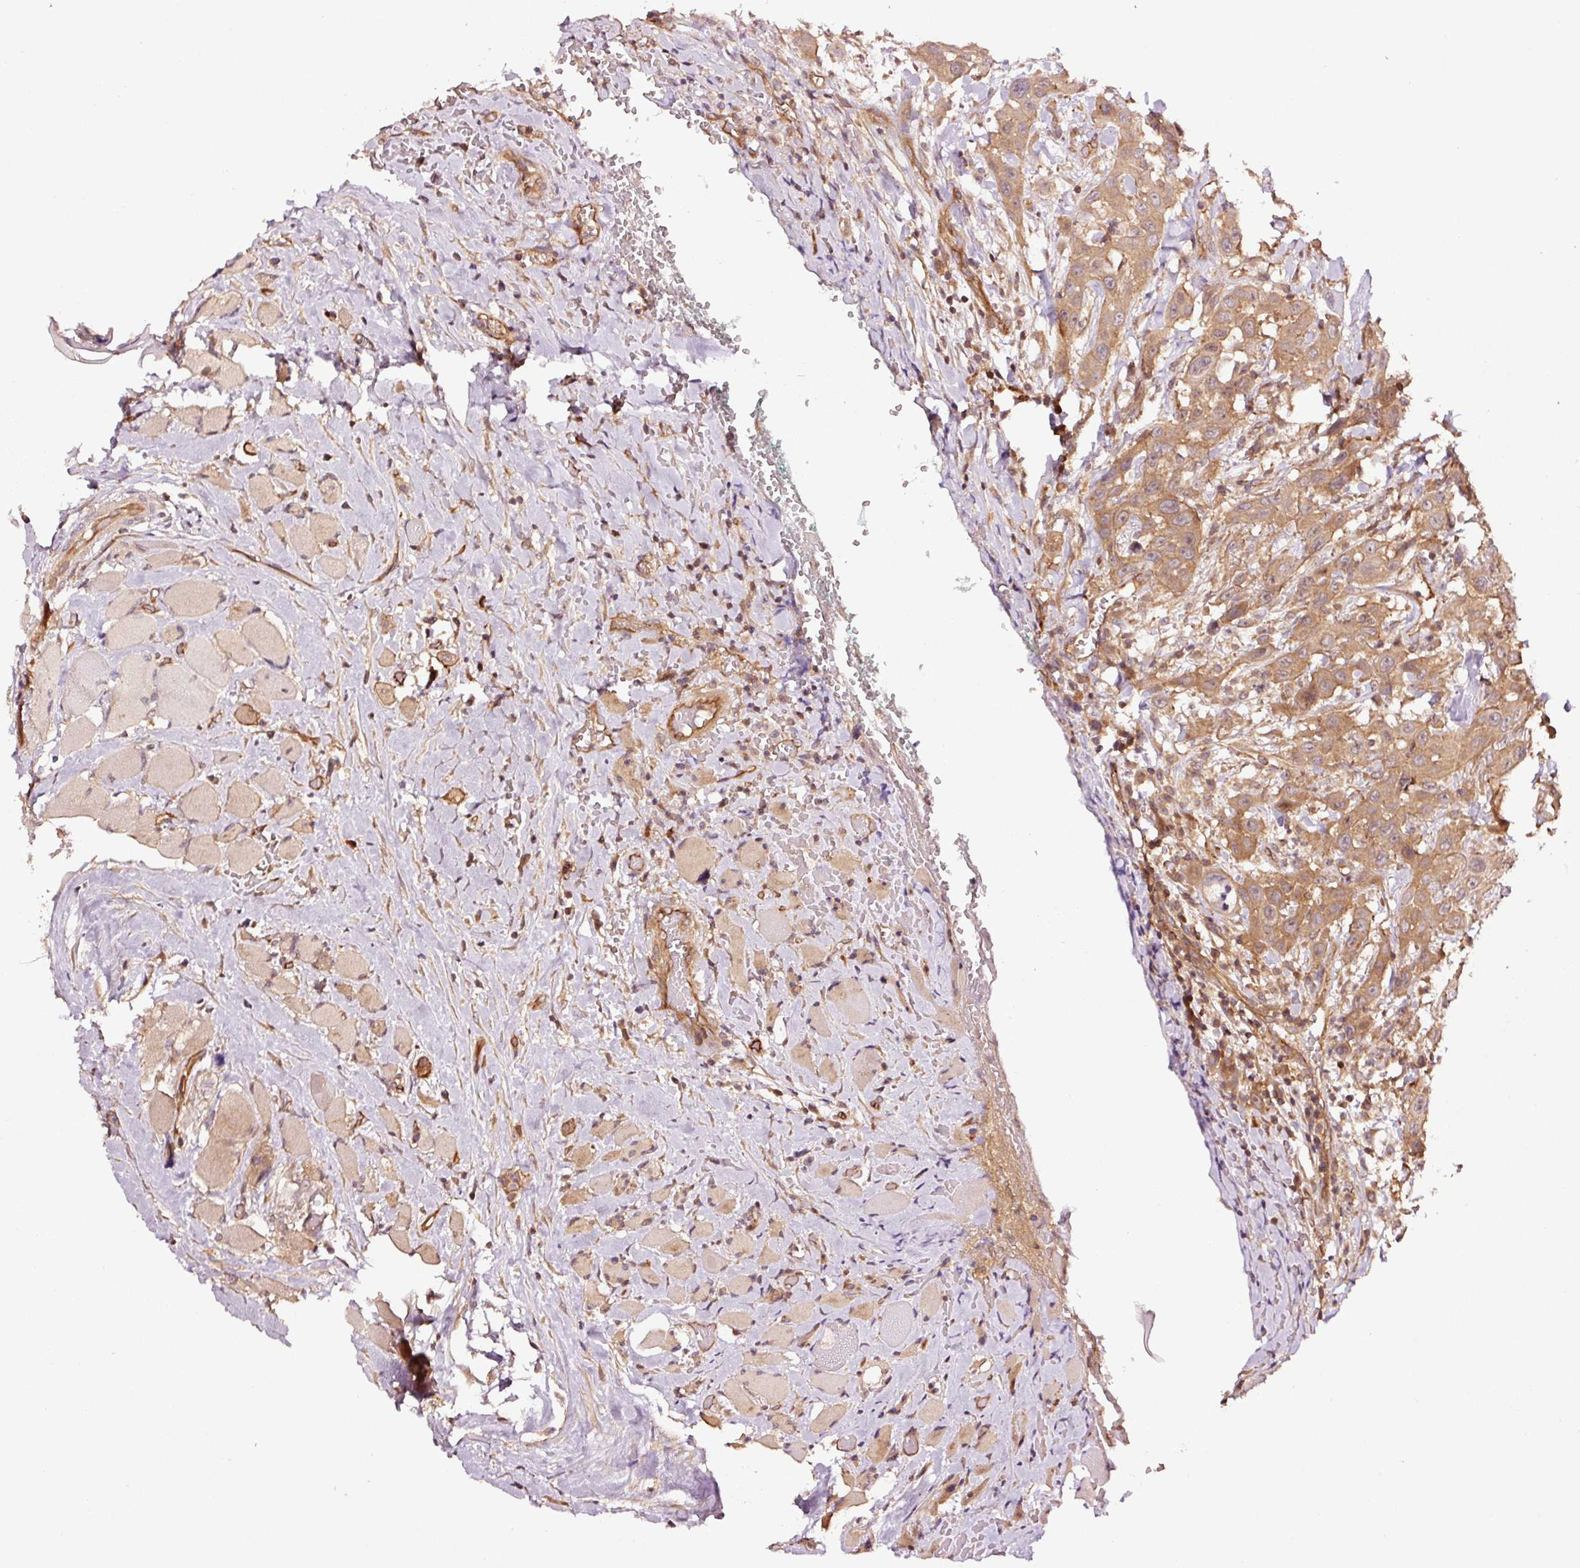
{"staining": {"intensity": "moderate", "quantity": ">75%", "location": "cytoplasmic/membranous"}, "tissue": "head and neck cancer", "cell_type": "Tumor cells", "image_type": "cancer", "snomed": [{"axis": "morphology", "description": "Squamous cell carcinoma, NOS"}, {"axis": "topography", "description": "Head-Neck"}], "caption": "The image reveals staining of head and neck squamous cell carcinoma, revealing moderate cytoplasmic/membranous protein staining (brown color) within tumor cells.", "gene": "METAP1", "patient": {"sex": "male", "age": 81}}